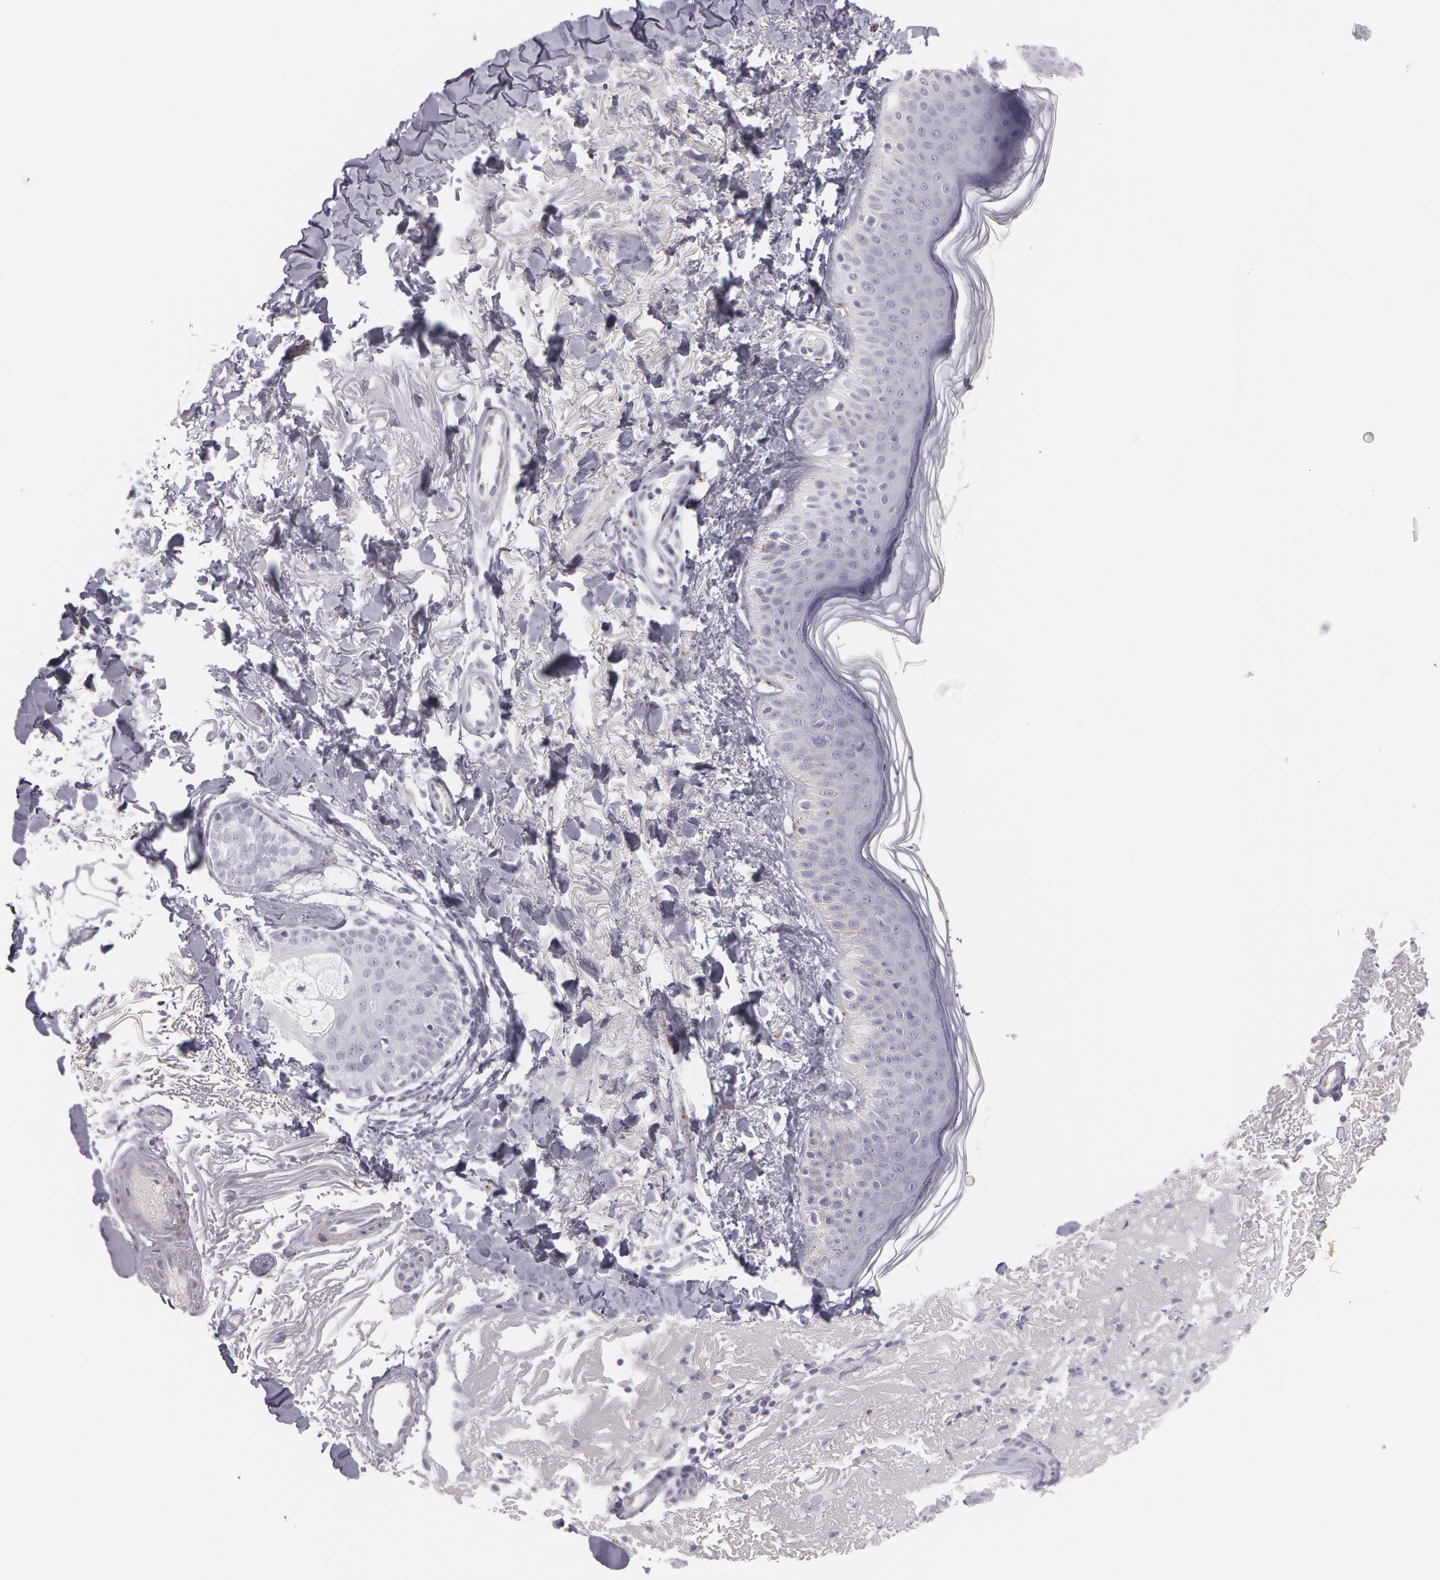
{"staining": {"intensity": "negative", "quantity": "none", "location": "none"}, "tissue": "skin", "cell_type": "Fibroblasts", "image_type": "normal", "snomed": [{"axis": "morphology", "description": "Normal tissue, NOS"}, {"axis": "morphology", "description": "Neoplasm, benign, NOS"}, {"axis": "topography", "description": "Skin"}], "caption": "IHC micrograph of unremarkable human skin stained for a protein (brown), which exhibits no staining in fibroblasts. (DAB (3,3'-diaminobenzidine) immunohistochemistry (IHC) with hematoxylin counter stain).", "gene": "SNCG", "patient": {"sex": "female", "age": 53}}